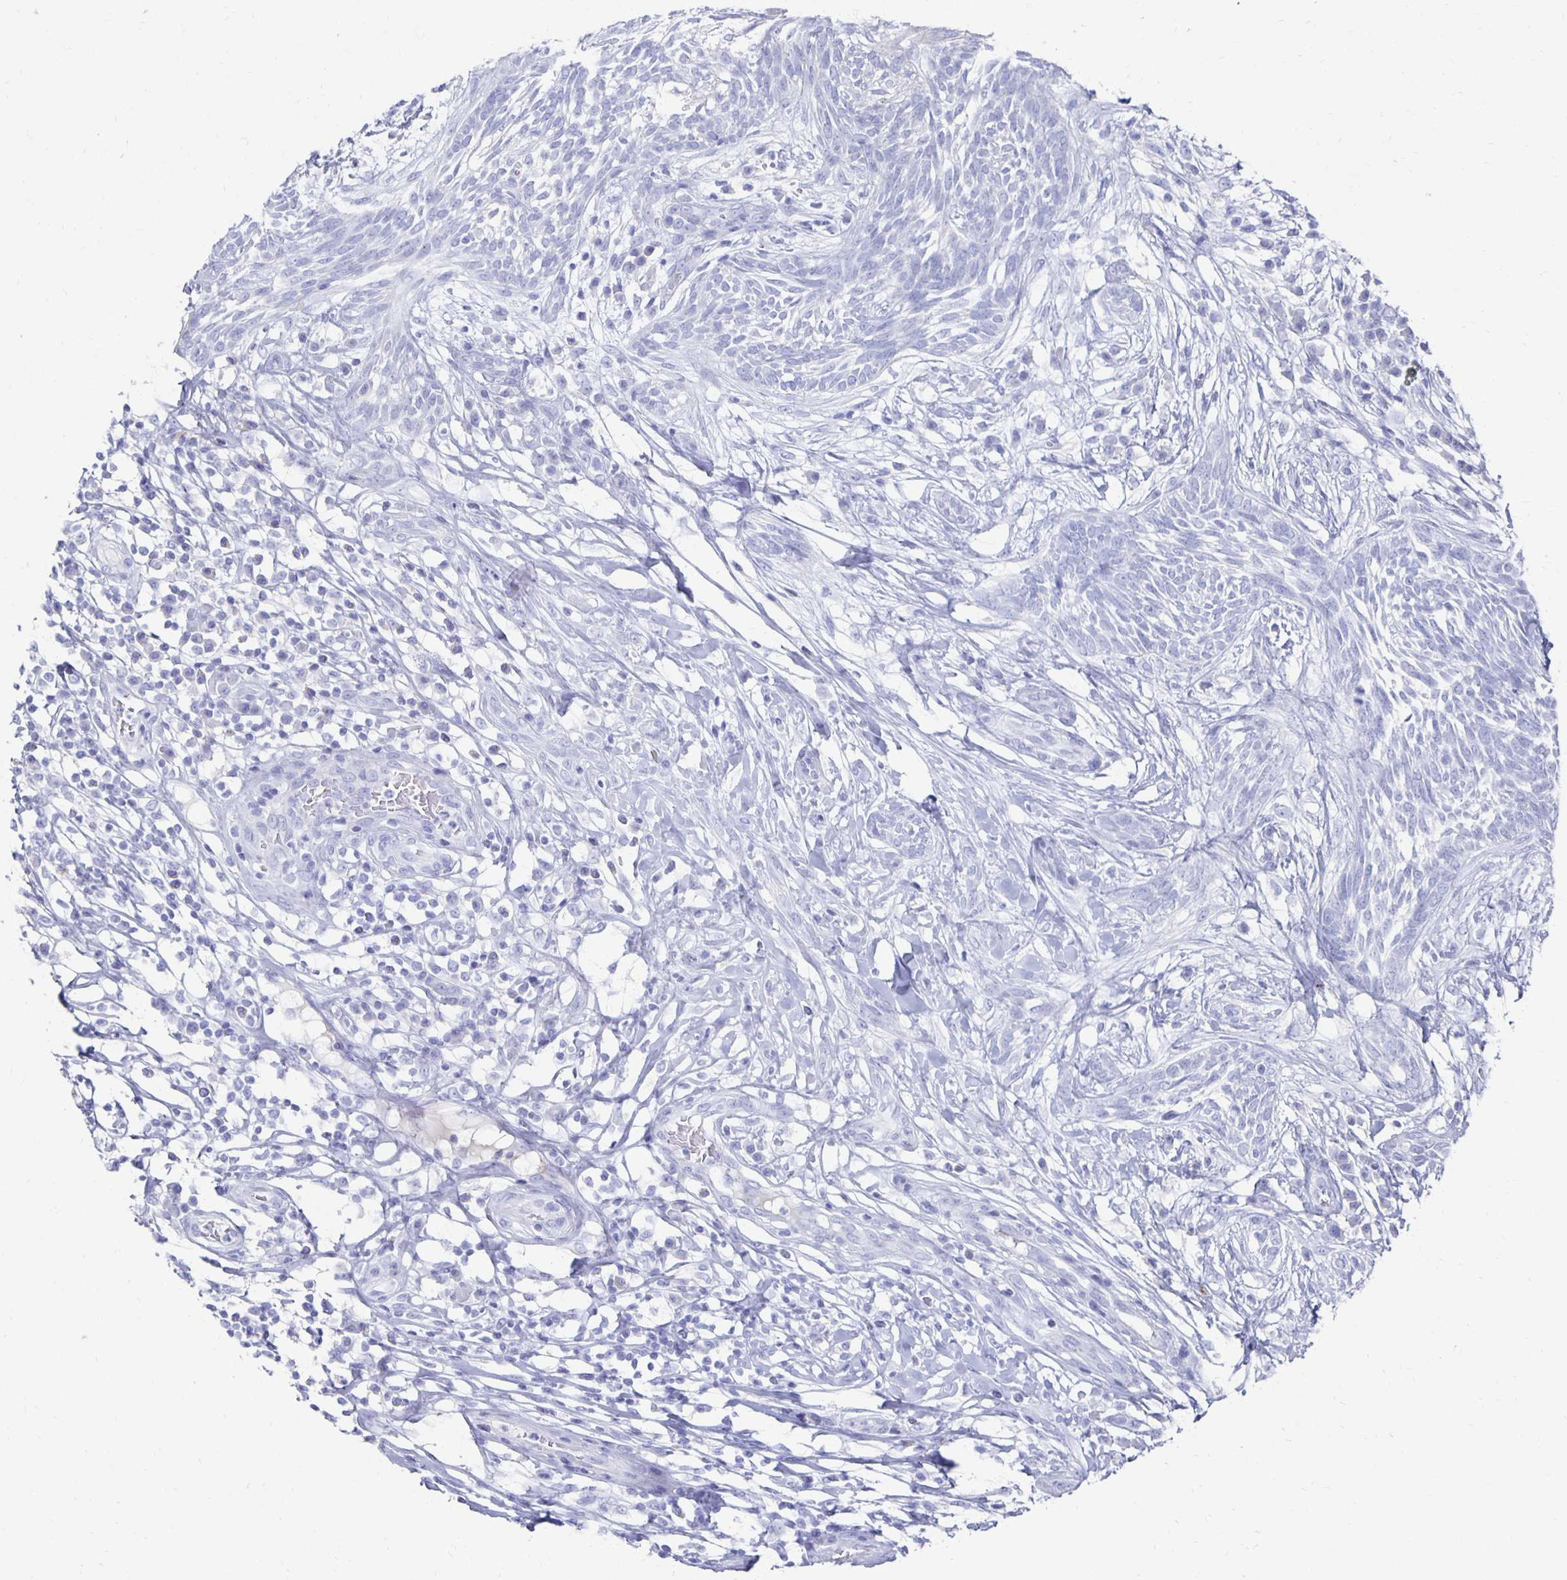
{"staining": {"intensity": "negative", "quantity": "none", "location": "none"}, "tissue": "skin cancer", "cell_type": "Tumor cells", "image_type": "cancer", "snomed": [{"axis": "morphology", "description": "Basal cell carcinoma"}, {"axis": "topography", "description": "Skin"}, {"axis": "topography", "description": "Skin, foot"}], "caption": "Human skin basal cell carcinoma stained for a protein using immunohistochemistry demonstrates no expression in tumor cells.", "gene": "PRDM7", "patient": {"sex": "female", "age": 86}}